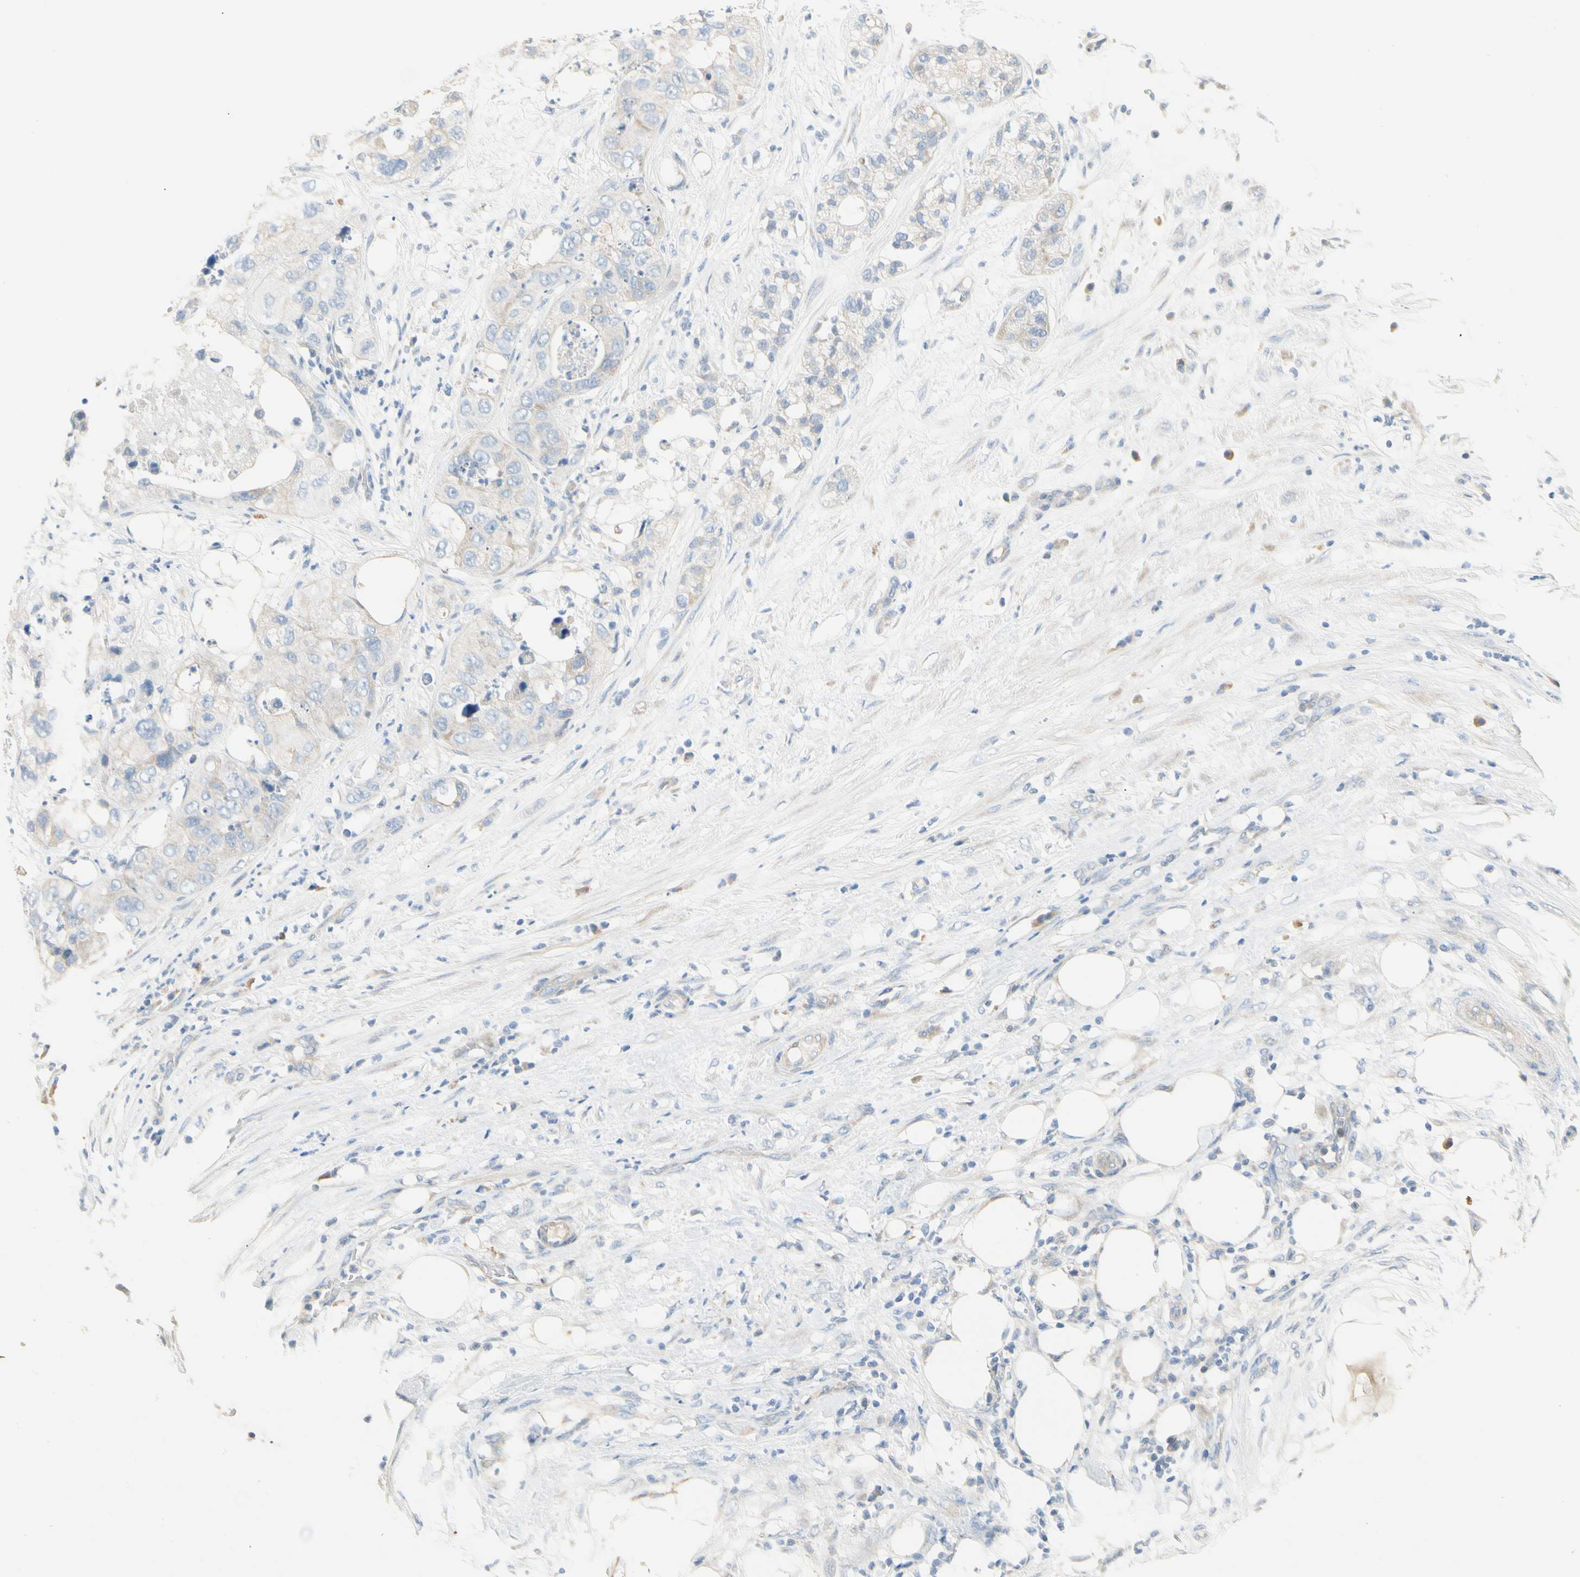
{"staining": {"intensity": "negative", "quantity": "none", "location": "none"}, "tissue": "pancreatic cancer", "cell_type": "Tumor cells", "image_type": "cancer", "snomed": [{"axis": "morphology", "description": "Adenocarcinoma, NOS"}, {"axis": "topography", "description": "Pancreas"}], "caption": "Histopathology image shows no significant protein staining in tumor cells of pancreatic cancer. (DAB immunohistochemistry, high magnification).", "gene": "CCM2L", "patient": {"sex": "female", "age": 78}}